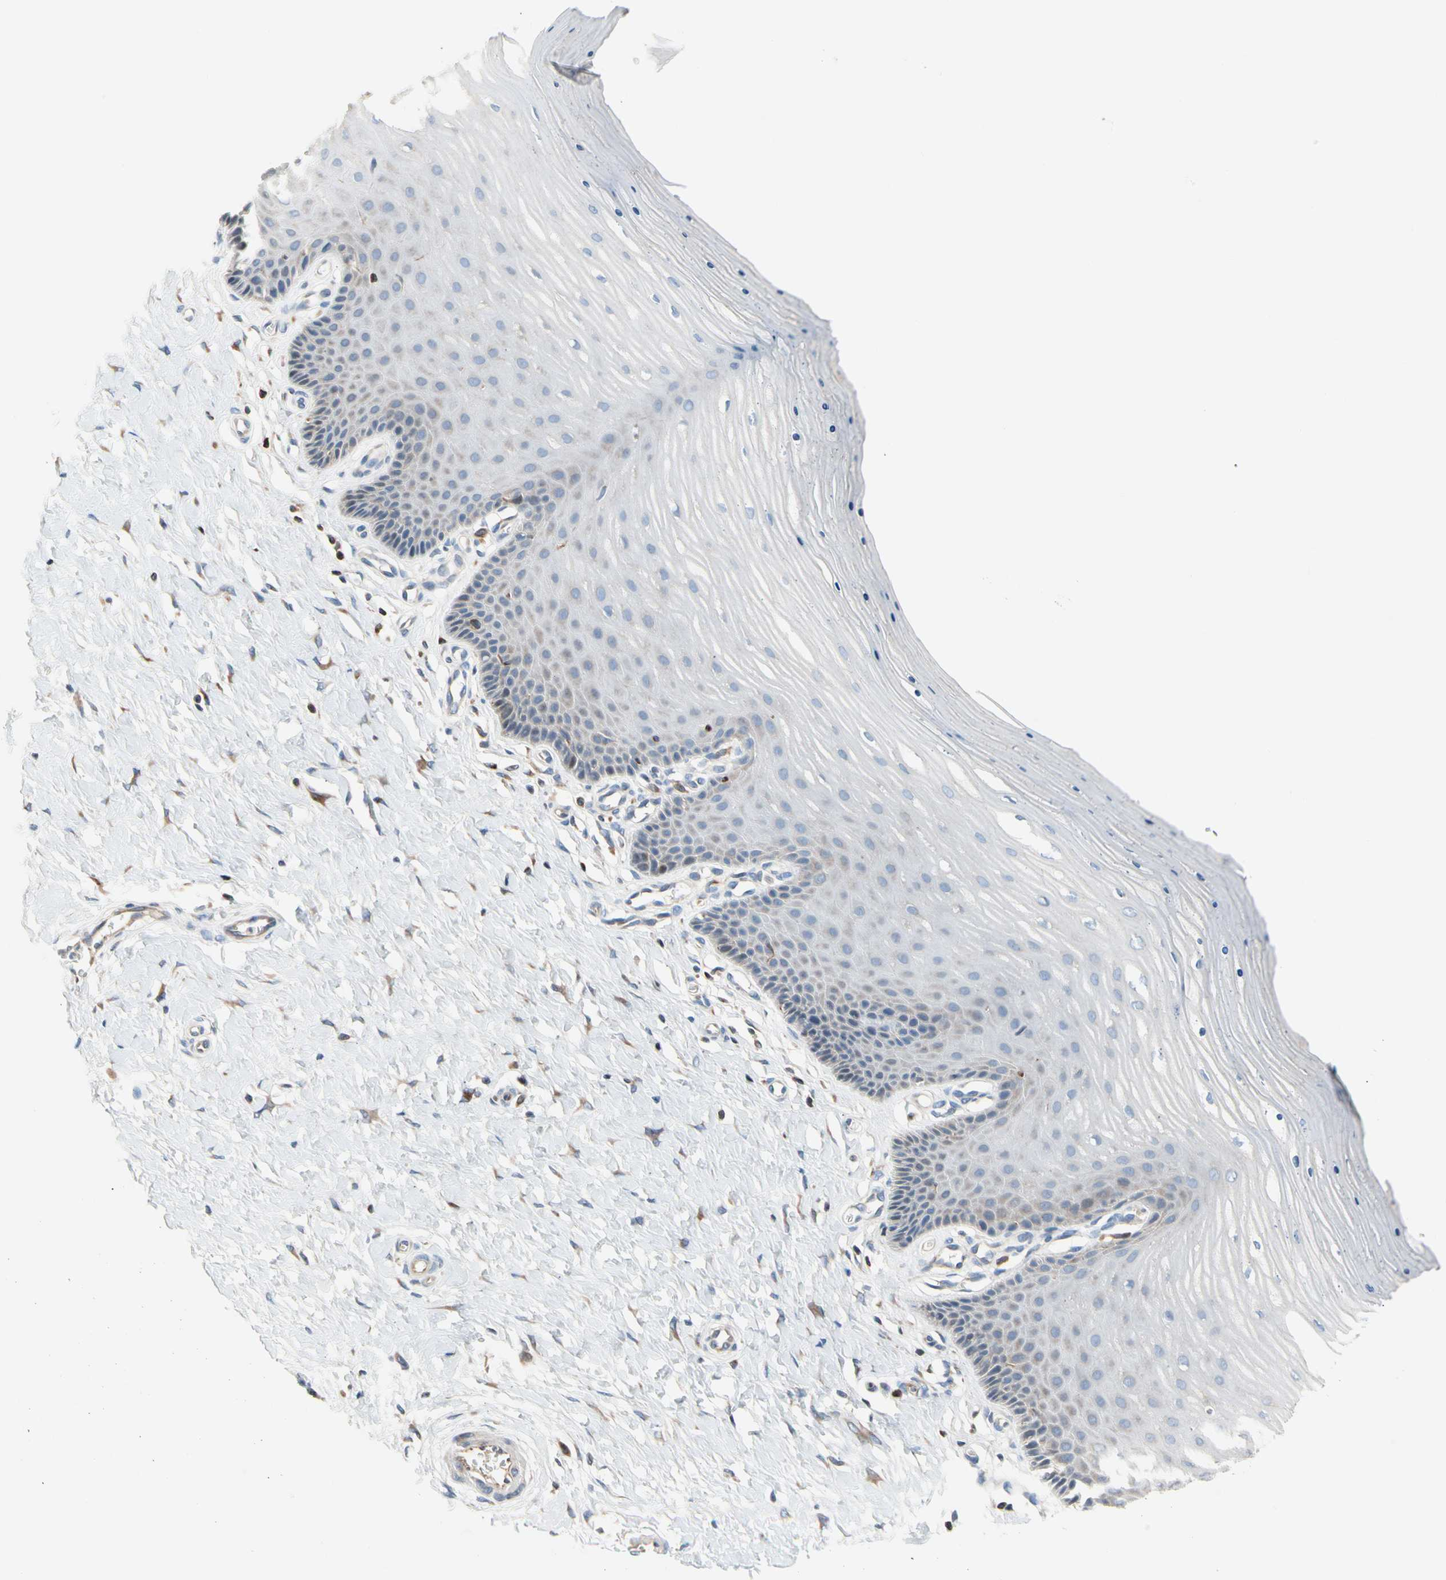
{"staining": {"intensity": "negative", "quantity": "none", "location": "none"}, "tissue": "cervix", "cell_type": "Glandular cells", "image_type": "normal", "snomed": [{"axis": "morphology", "description": "Normal tissue, NOS"}, {"axis": "topography", "description": "Cervix"}], "caption": "DAB immunohistochemical staining of normal human cervix exhibits no significant positivity in glandular cells.", "gene": "MAP3K3", "patient": {"sex": "female", "age": 55}}